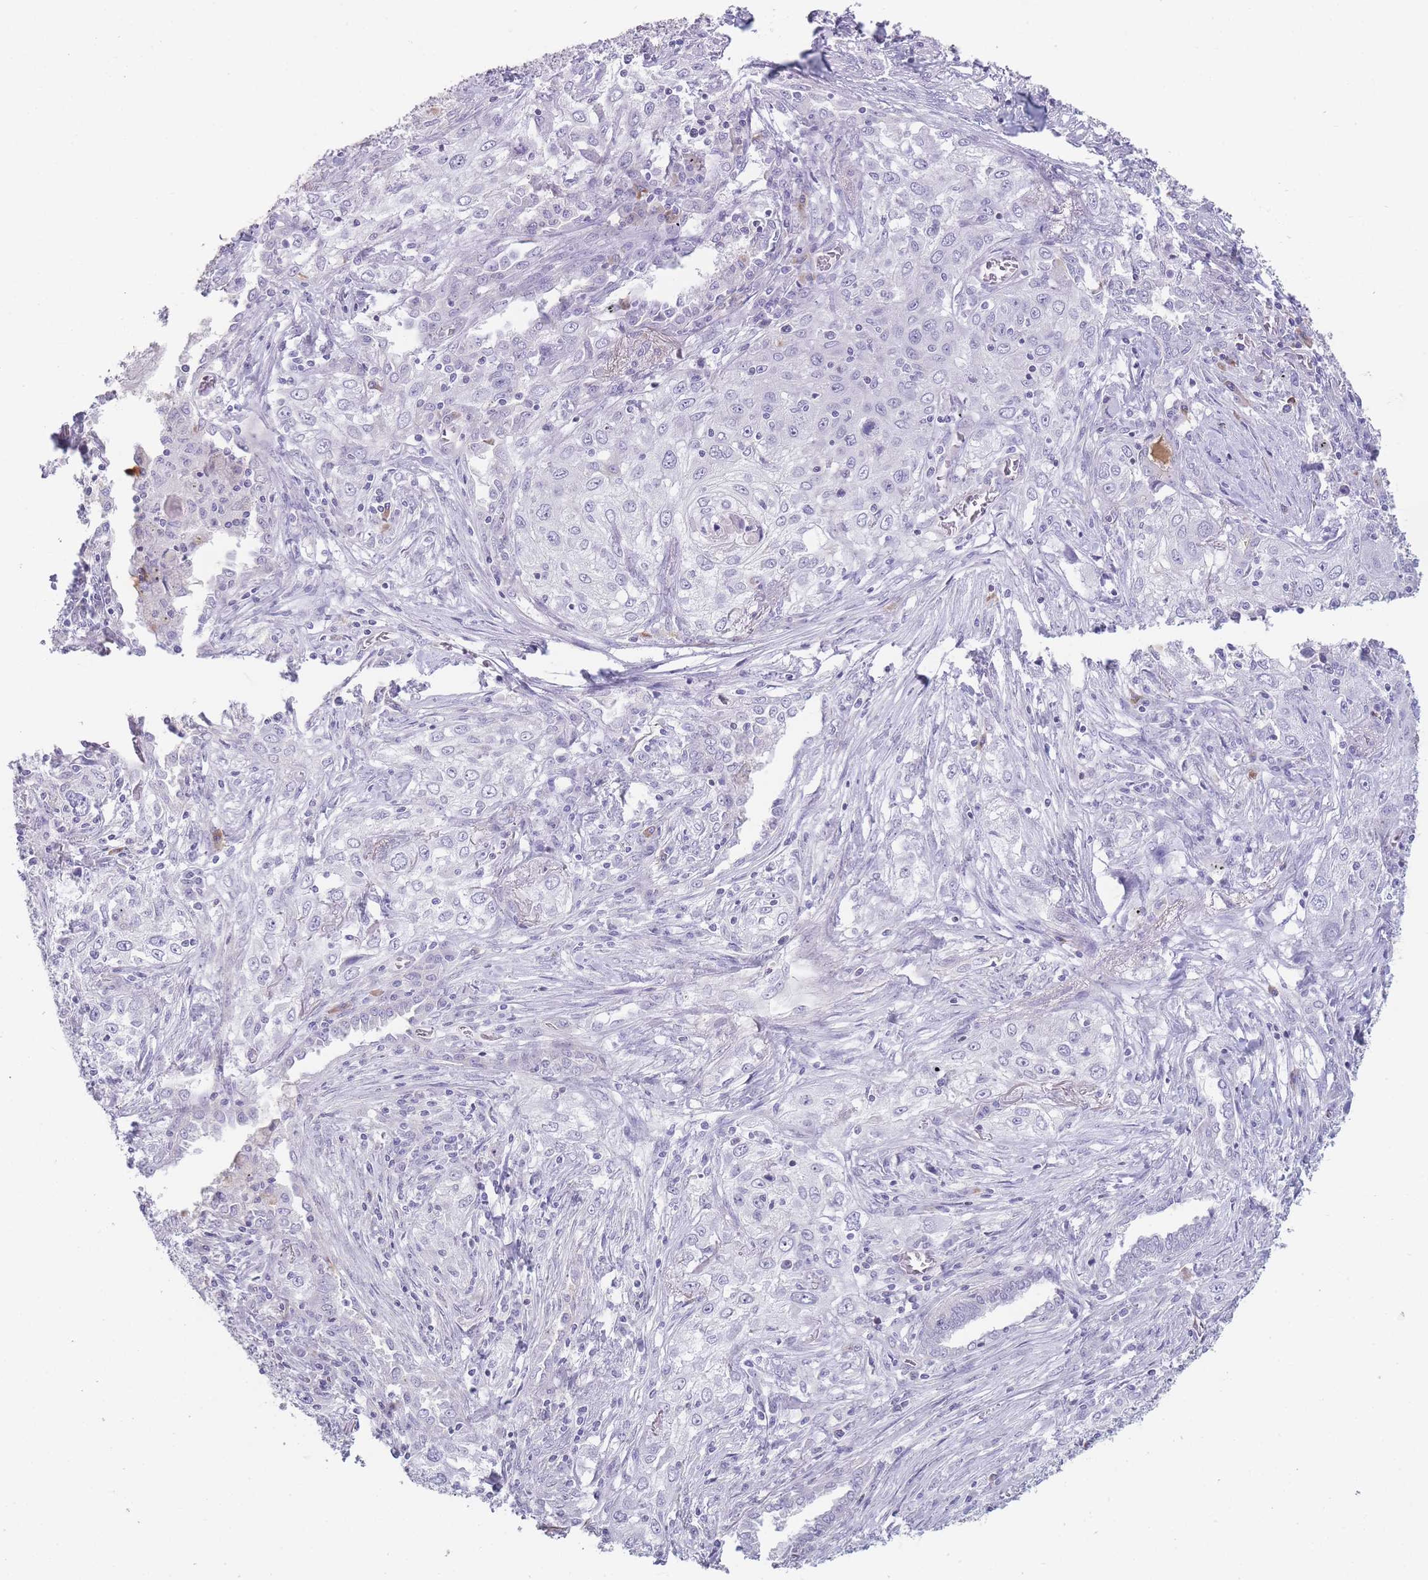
{"staining": {"intensity": "negative", "quantity": "none", "location": "none"}, "tissue": "lung cancer", "cell_type": "Tumor cells", "image_type": "cancer", "snomed": [{"axis": "morphology", "description": "Squamous cell carcinoma, NOS"}, {"axis": "topography", "description": "Lung"}], "caption": "Immunohistochemical staining of lung squamous cell carcinoma demonstrates no significant expression in tumor cells.", "gene": "DCANP1", "patient": {"sex": "female", "age": 69}}